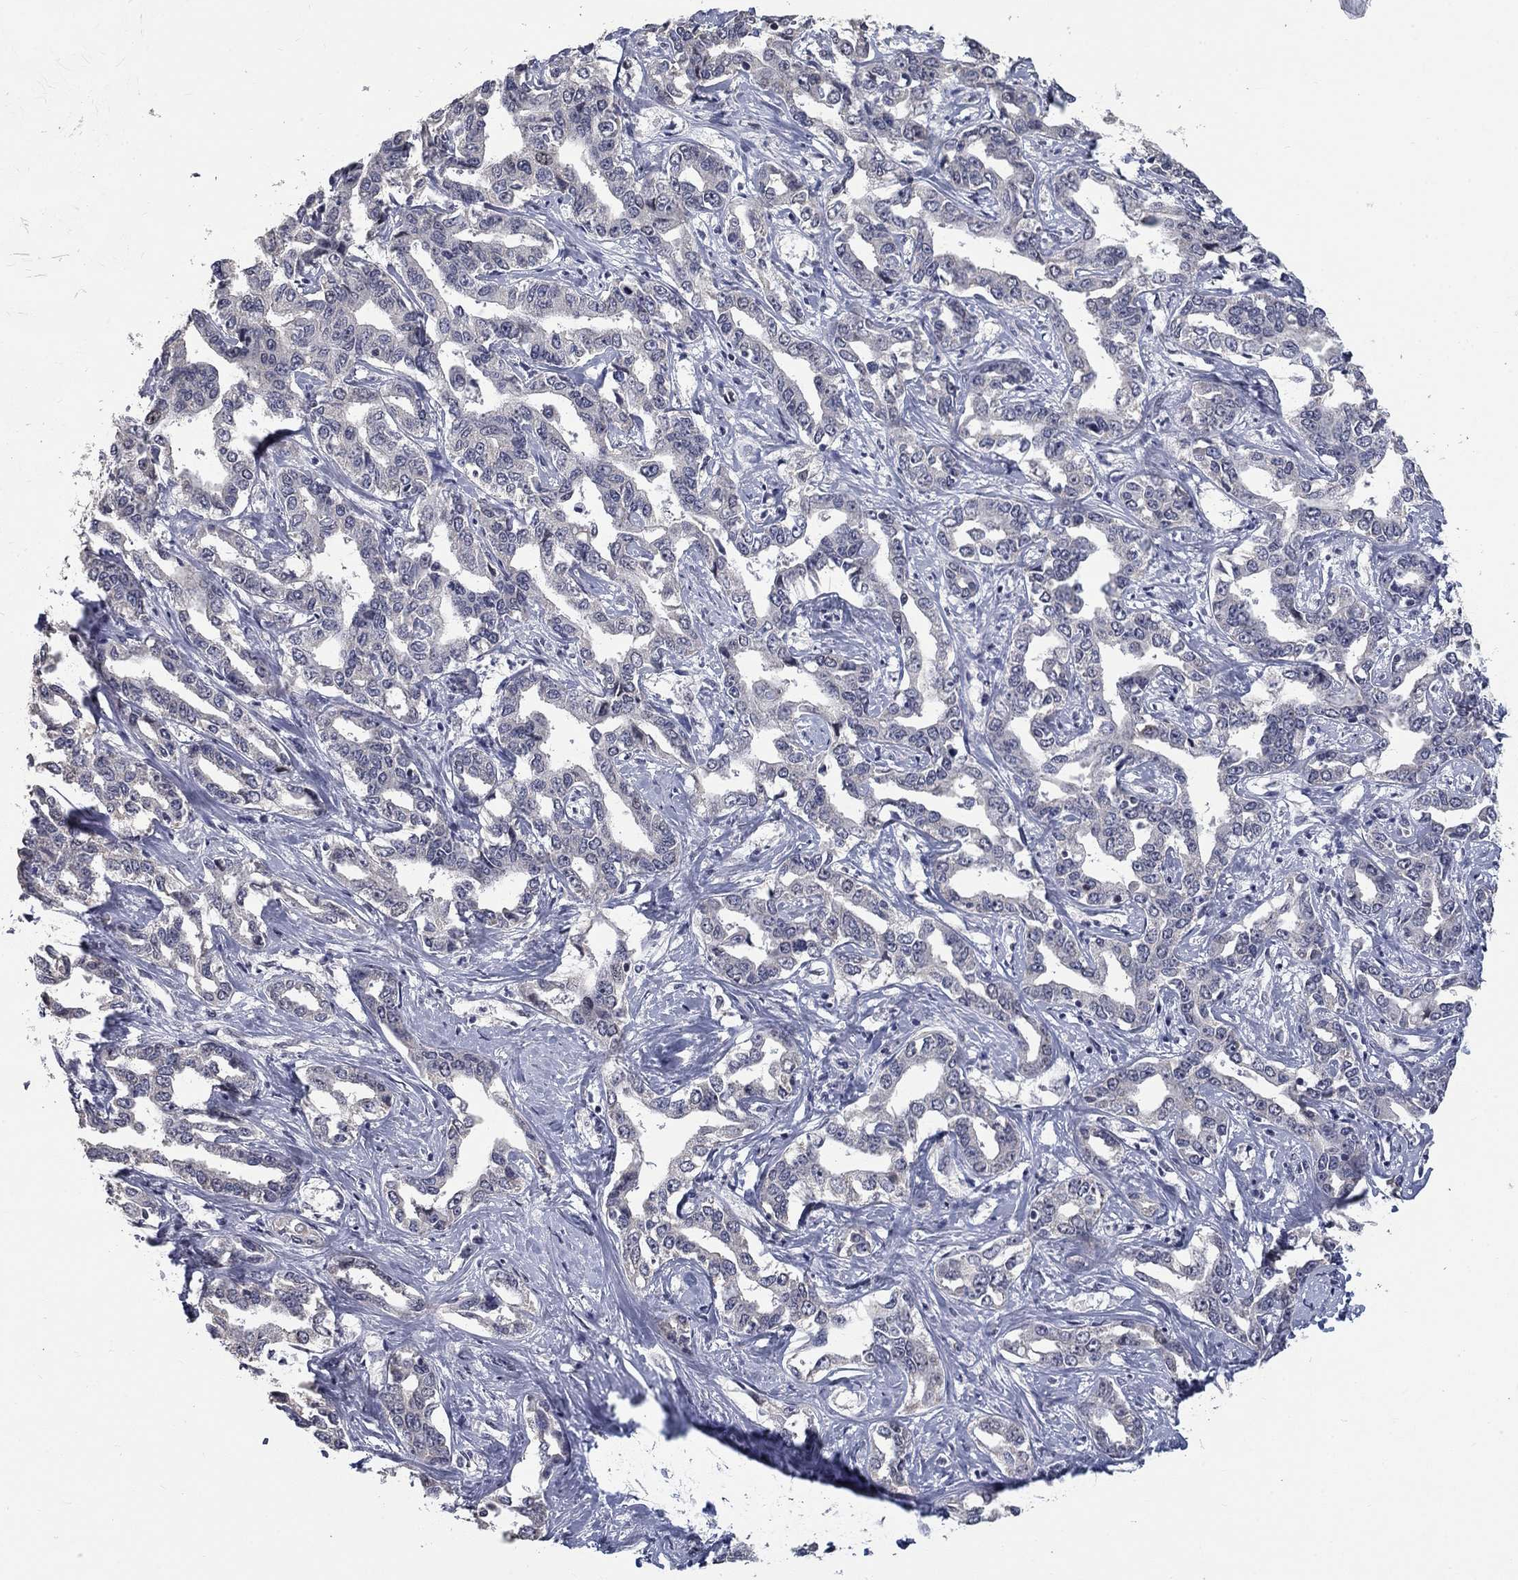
{"staining": {"intensity": "negative", "quantity": "none", "location": "none"}, "tissue": "liver cancer", "cell_type": "Tumor cells", "image_type": "cancer", "snomed": [{"axis": "morphology", "description": "Cholangiocarcinoma"}, {"axis": "topography", "description": "Liver"}], "caption": "Liver cholangiocarcinoma stained for a protein using immunohistochemistry exhibits no expression tumor cells.", "gene": "SPATA33", "patient": {"sex": "male", "age": 59}}